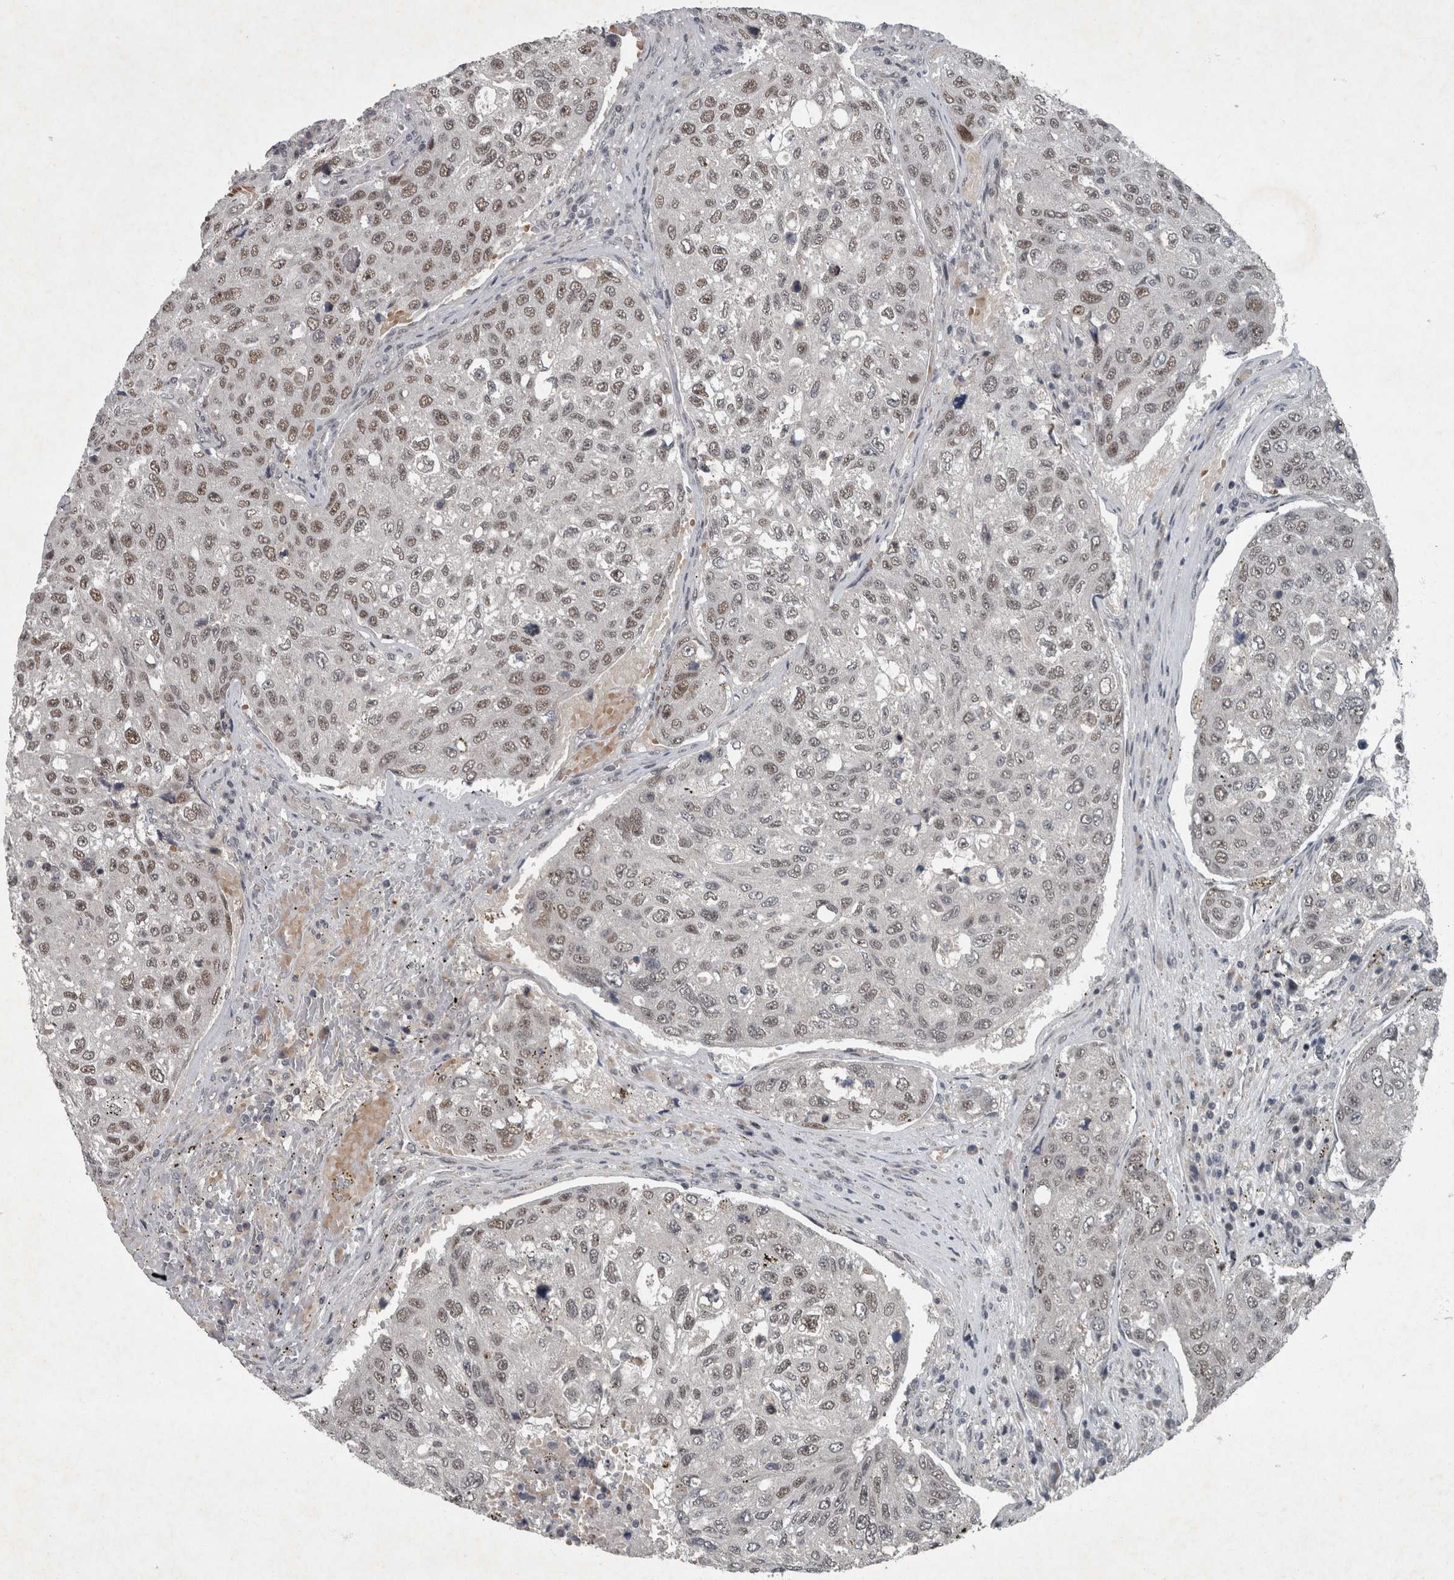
{"staining": {"intensity": "weak", "quantity": ">75%", "location": "nuclear"}, "tissue": "urothelial cancer", "cell_type": "Tumor cells", "image_type": "cancer", "snomed": [{"axis": "morphology", "description": "Urothelial carcinoma, High grade"}, {"axis": "topography", "description": "Lymph node"}, {"axis": "topography", "description": "Urinary bladder"}], "caption": "IHC of human urothelial cancer shows low levels of weak nuclear staining in approximately >75% of tumor cells.", "gene": "WDR33", "patient": {"sex": "male", "age": 51}}